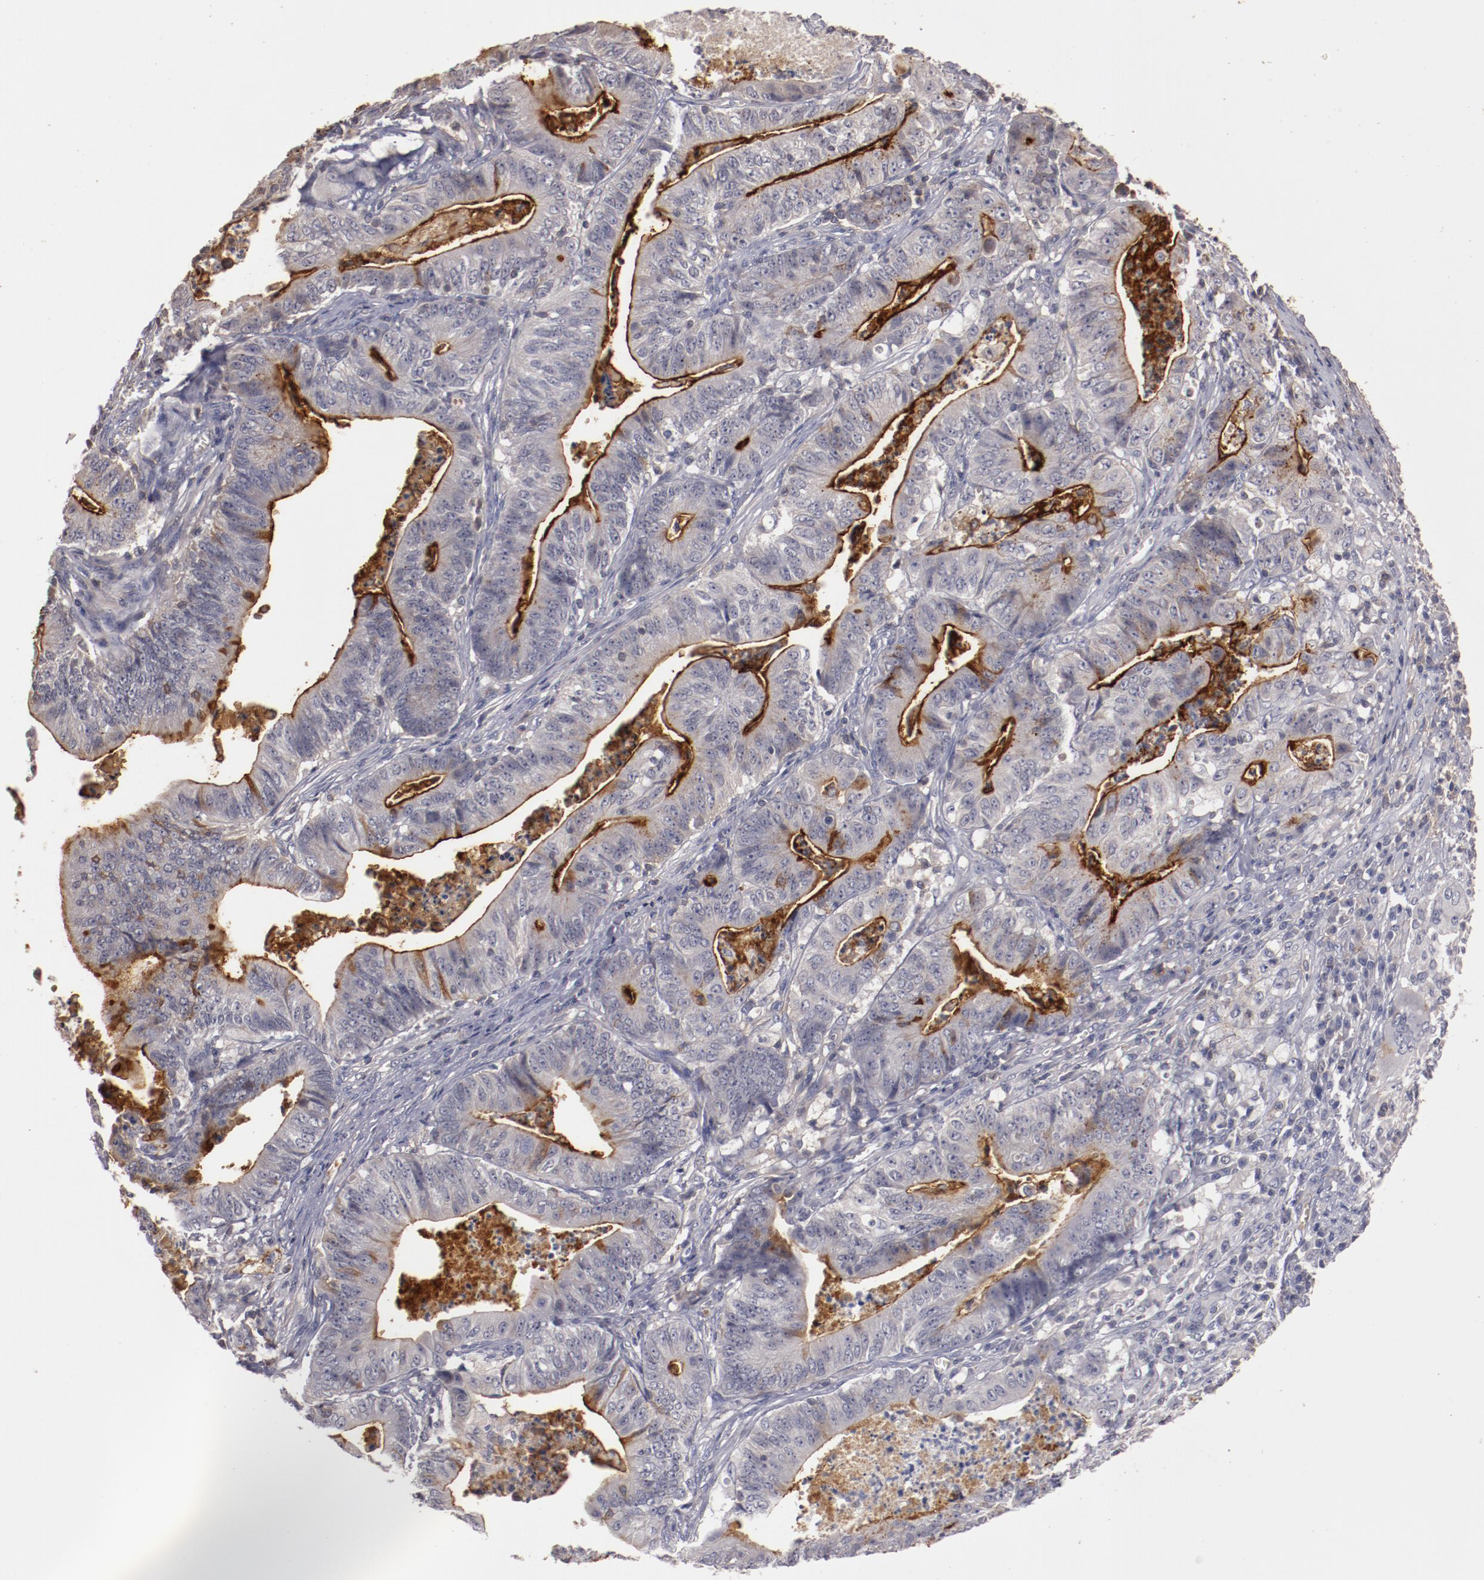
{"staining": {"intensity": "moderate", "quantity": "25%-75%", "location": "cytoplasmic/membranous"}, "tissue": "stomach cancer", "cell_type": "Tumor cells", "image_type": "cancer", "snomed": [{"axis": "morphology", "description": "Adenocarcinoma, NOS"}, {"axis": "topography", "description": "Stomach, lower"}], "caption": "Immunohistochemical staining of human stomach cancer (adenocarcinoma) shows moderate cytoplasmic/membranous protein expression in approximately 25%-75% of tumor cells.", "gene": "MBL2", "patient": {"sex": "female", "age": 86}}